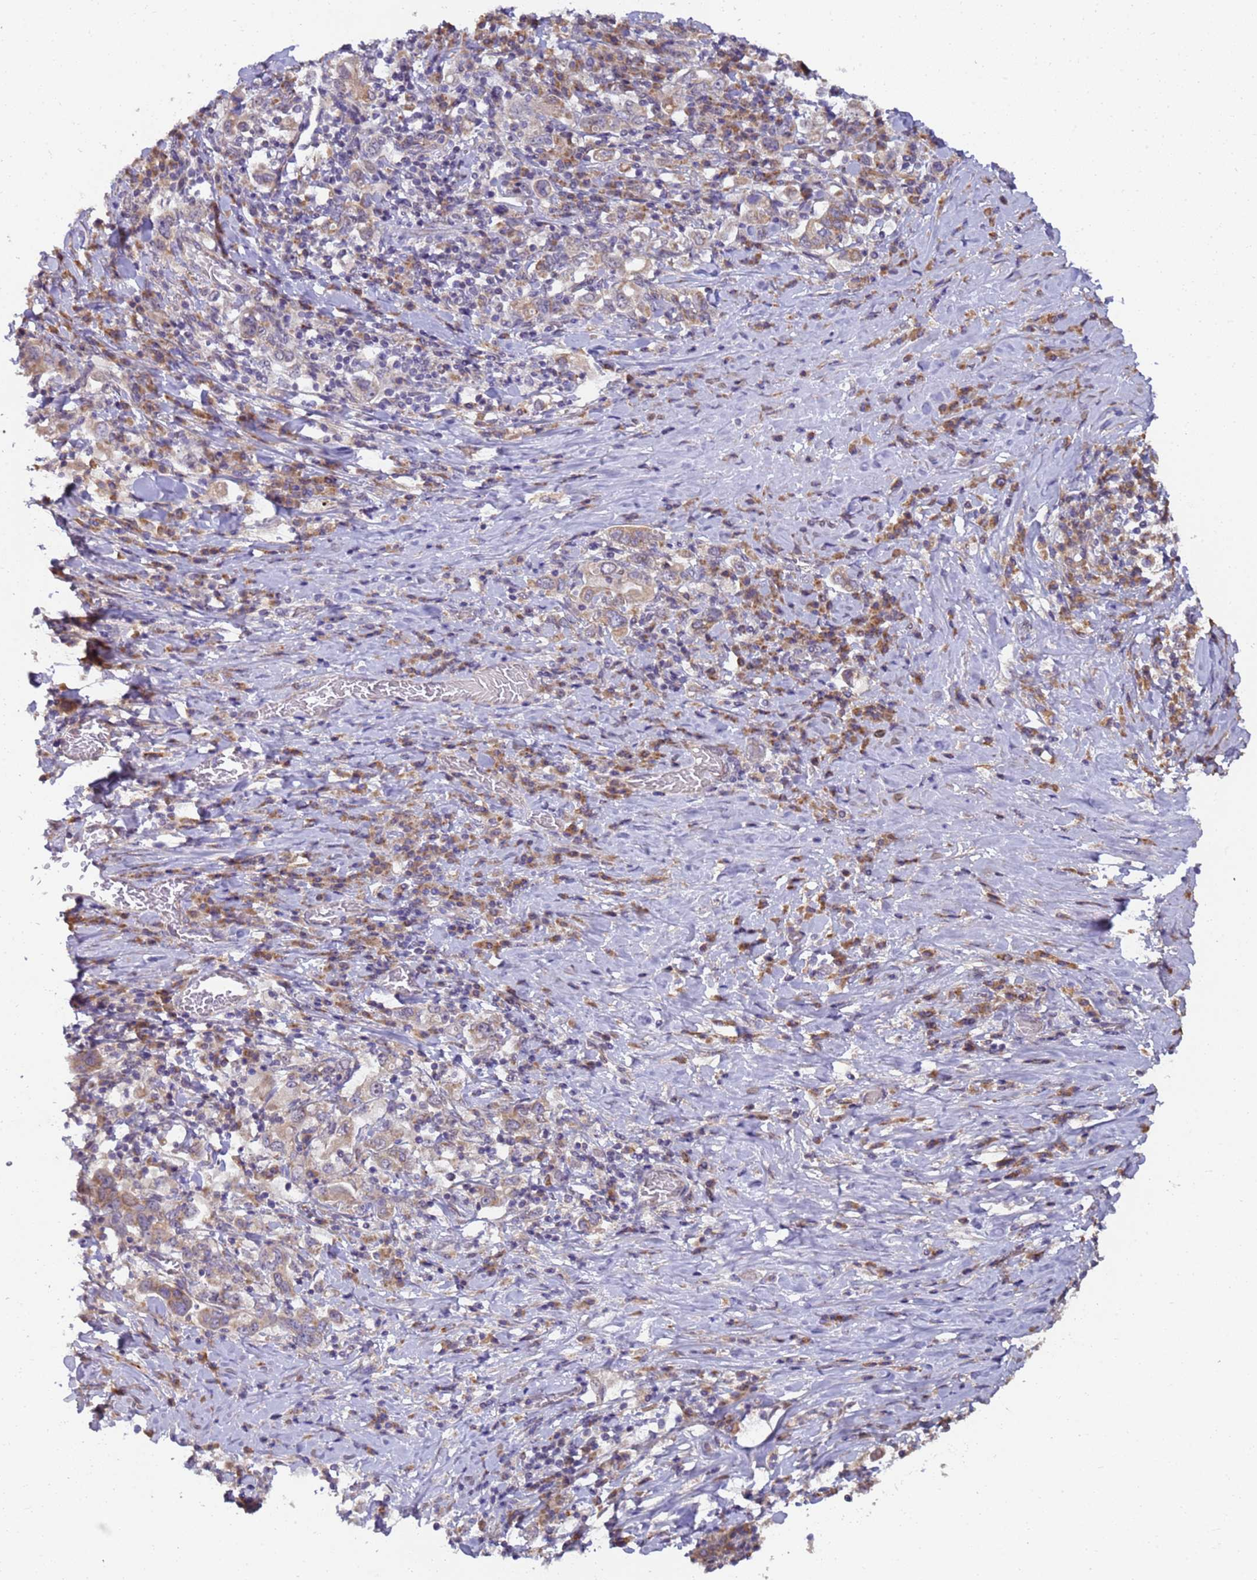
{"staining": {"intensity": "weak", "quantity": "<25%", "location": "cytoplasmic/membranous"}, "tissue": "stomach cancer", "cell_type": "Tumor cells", "image_type": "cancer", "snomed": [{"axis": "morphology", "description": "Adenocarcinoma, NOS"}, {"axis": "topography", "description": "Stomach, upper"}, {"axis": "topography", "description": "Stomach"}], "caption": "The immunohistochemistry (IHC) photomicrograph has no significant expression in tumor cells of stomach cancer tissue.", "gene": "RAPGEF3", "patient": {"sex": "male", "age": 62}}